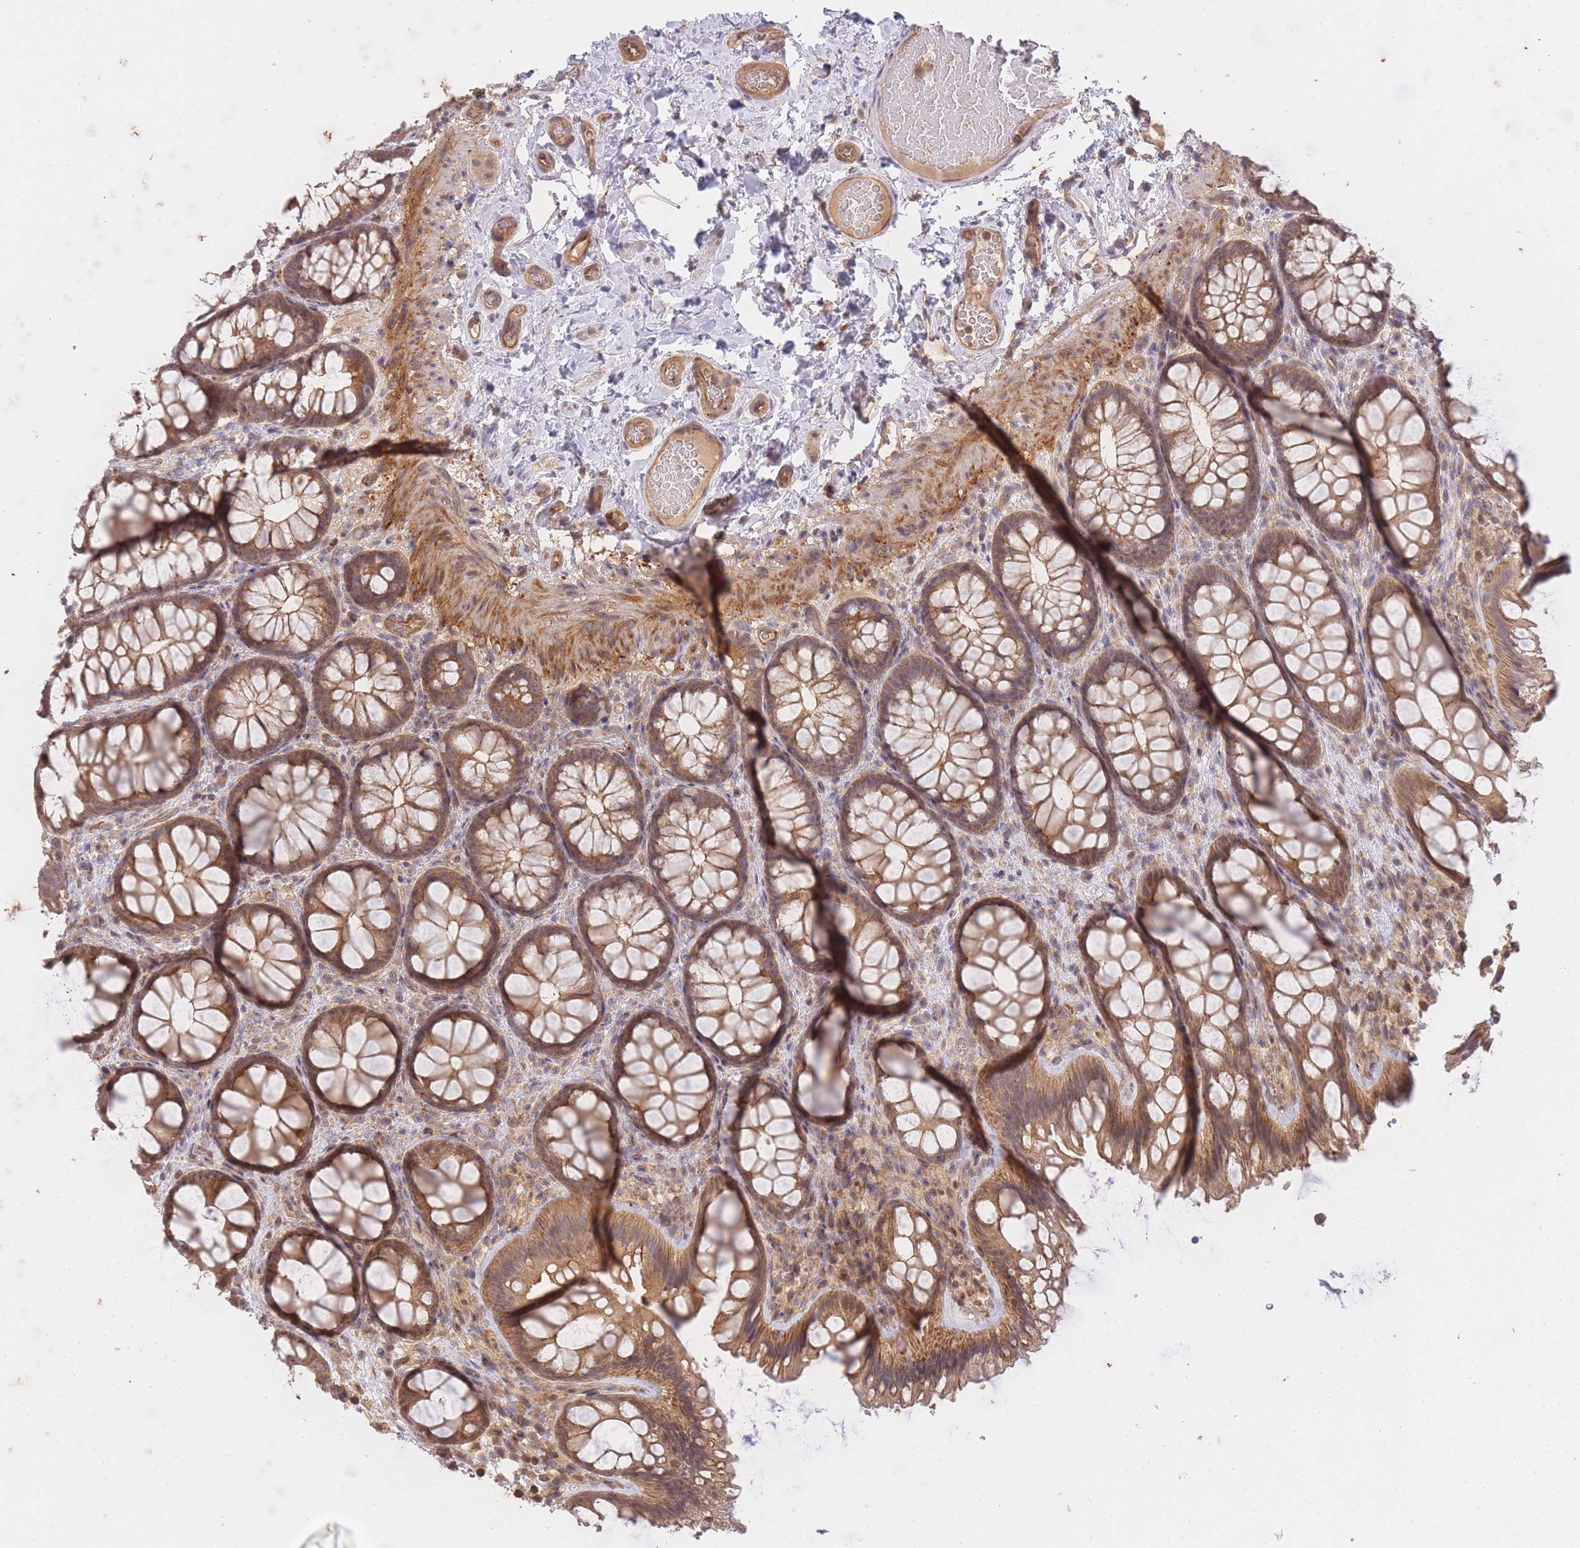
{"staining": {"intensity": "moderate", "quantity": ">75%", "location": "cytoplasmic/membranous"}, "tissue": "colon", "cell_type": "Endothelial cells", "image_type": "normal", "snomed": [{"axis": "morphology", "description": "Normal tissue, NOS"}, {"axis": "topography", "description": "Colon"}], "caption": "An immunohistochemistry histopathology image of unremarkable tissue is shown. Protein staining in brown highlights moderate cytoplasmic/membranous positivity in colon within endothelial cells.", "gene": "ST8SIA4", "patient": {"sex": "male", "age": 46}}